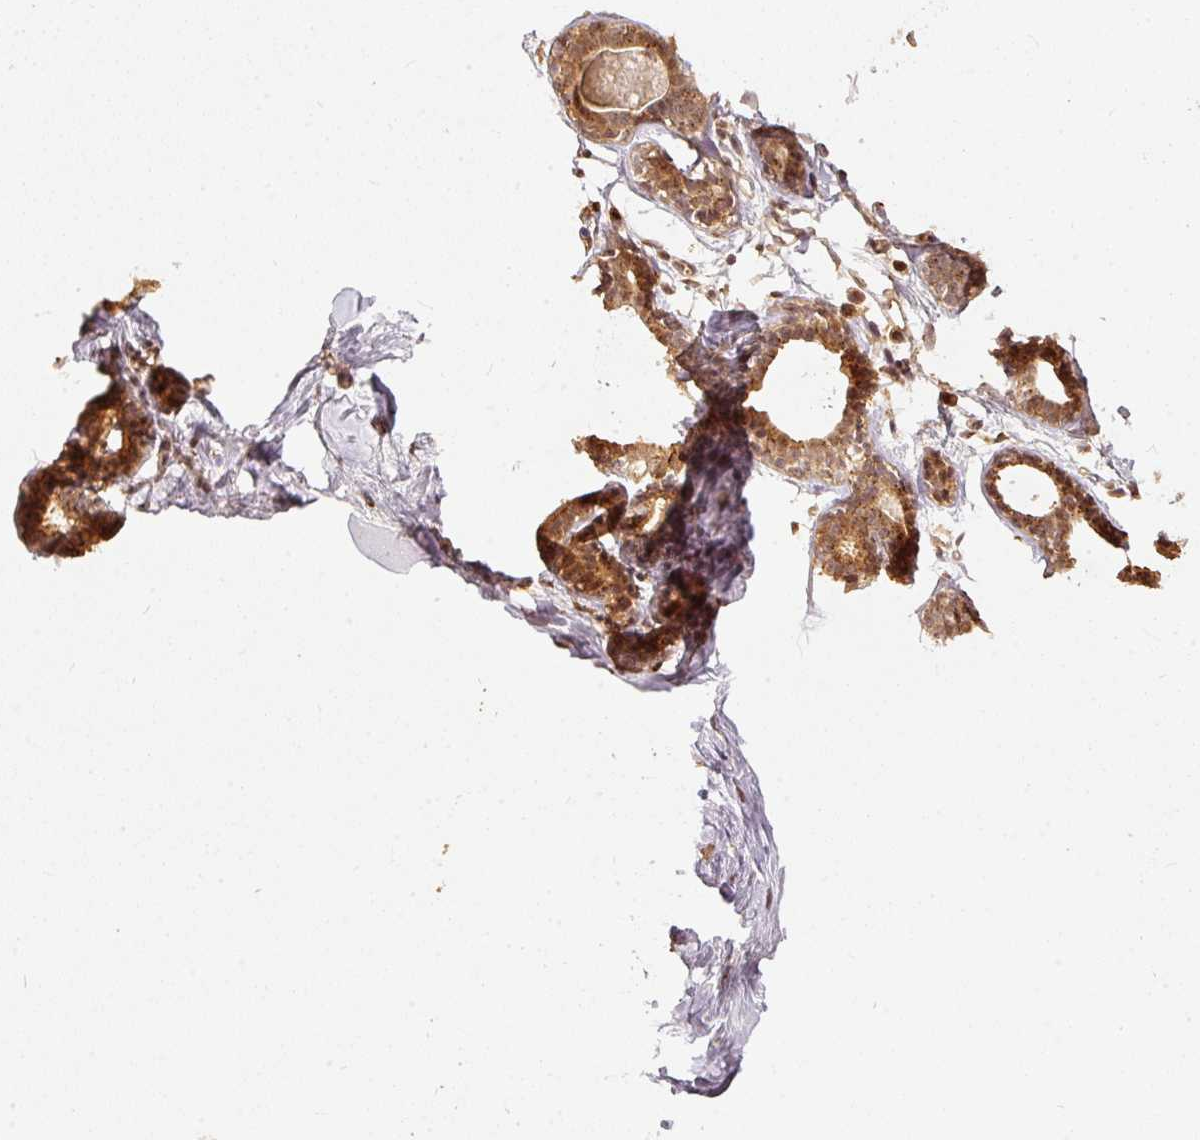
{"staining": {"intensity": "negative", "quantity": "none", "location": "none"}, "tissue": "breast", "cell_type": "Adipocytes", "image_type": "normal", "snomed": [{"axis": "morphology", "description": "Normal tissue, NOS"}, {"axis": "topography", "description": "Breast"}], "caption": "The photomicrograph demonstrates no significant staining in adipocytes of breast. (DAB (3,3'-diaminobenzidine) immunohistochemistry (IHC) visualized using brightfield microscopy, high magnification).", "gene": "FUT8", "patient": {"sex": "female", "age": 23}}